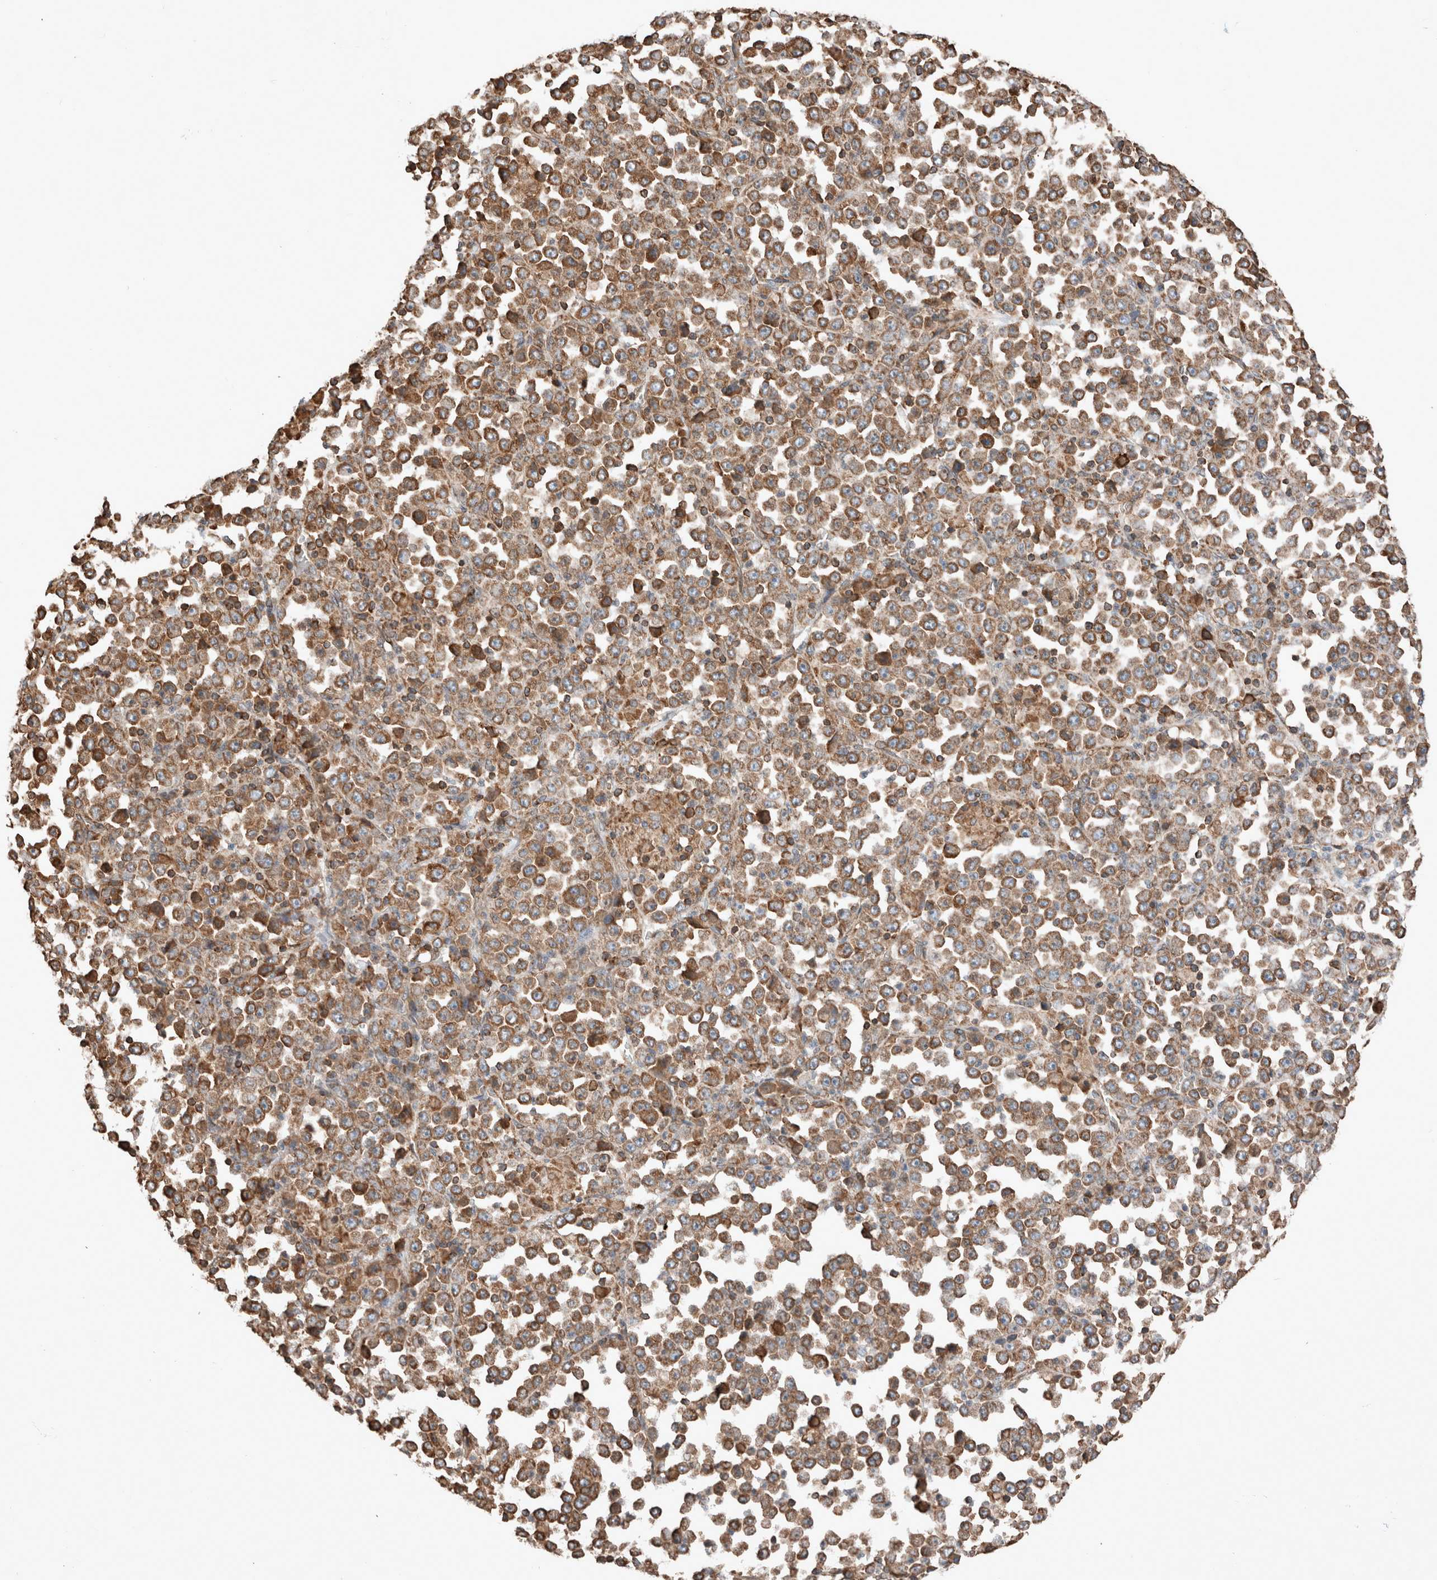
{"staining": {"intensity": "strong", "quantity": ">75%", "location": "cytoplasmic/membranous"}, "tissue": "stomach cancer", "cell_type": "Tumor cells", "image_type": "cancer", "snomed": [{"axis": "morphology", "description": "Normal tissue, NOS"}, {"axis": "morphology", "description": "Adenocarcinoma, NOS"}, {"axis": "topography", "description": "Stomach, upper"}, {"axis": "topography", "description": "Stomach"}], "caption": "Immunohistochemistry image of neoplastic tissue: human stomach adenocarcinoma stained using immunohistochemistry (IHC) demonstrates high levels of strong protein expression localized specifically in the cytoplasmic/membranous of tumor cells, appearing as a cytoplasmic/membranous brown color.", "gene": "ERAP2", "patient": {"sex": "male", "age": 59}}